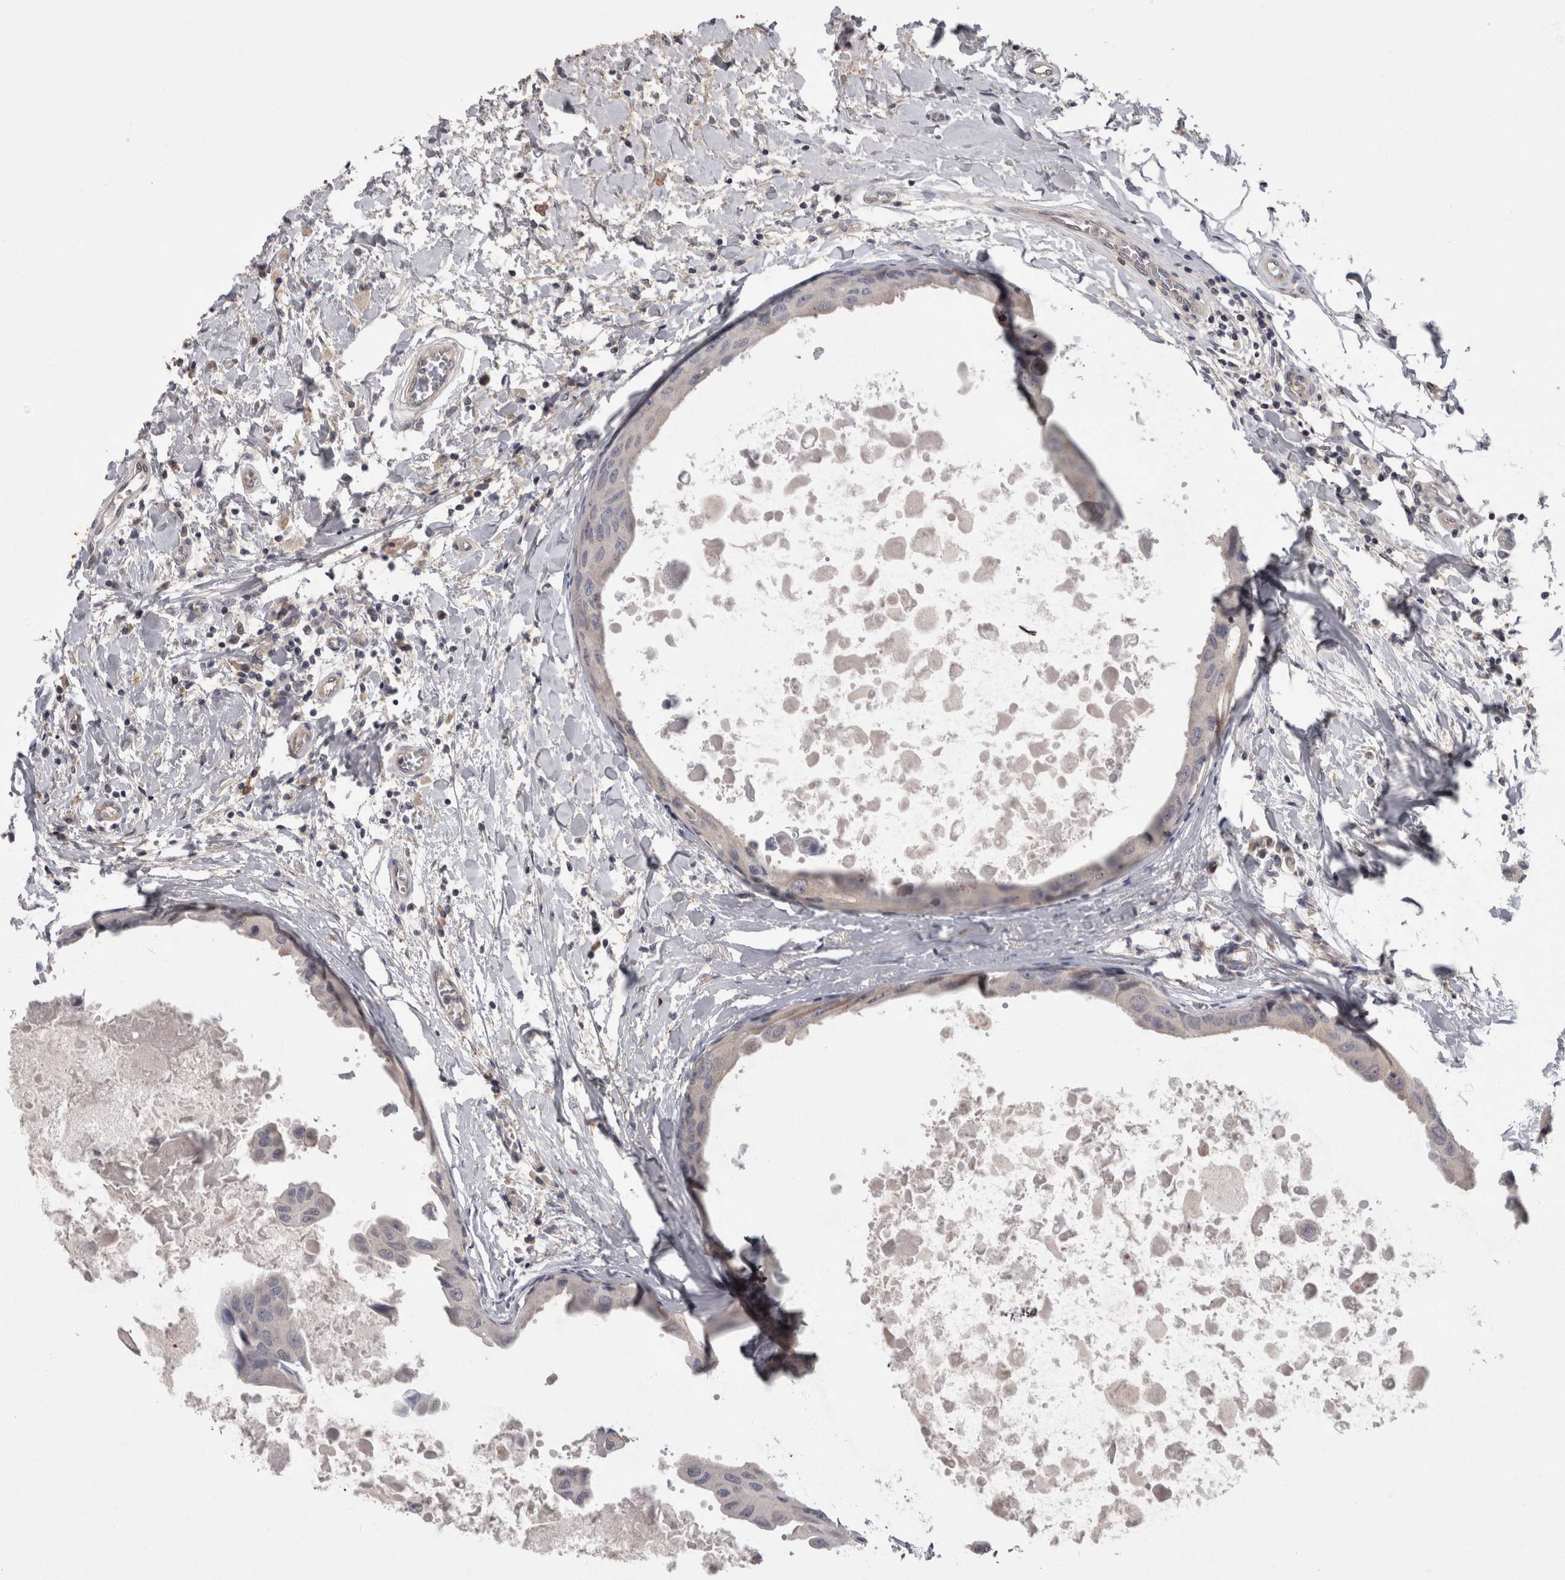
{"staining": {"intensity": "moderate", "quantity": "25%-75%", "location": "cytoplasmic/membranous"}, "tissue": "breast cancer", "cell_type": "Tumor cells", "image_type": "cancer", "snomed": [{"axis": "morphology", "description": "Duct carcinoma"}, {"axis": "topography", "description": "Breast"}], "caption": "Immunohistochemistry (IHC) (DAB) staining of human breast cancer (infiltrating ductal carcinoma) shows moderate cytoplasmic/membranous protein positivity in approximately 25%-75% of tumor cells.", "gene": "PON3", "patient": {"sex": "female", "age": 27}}